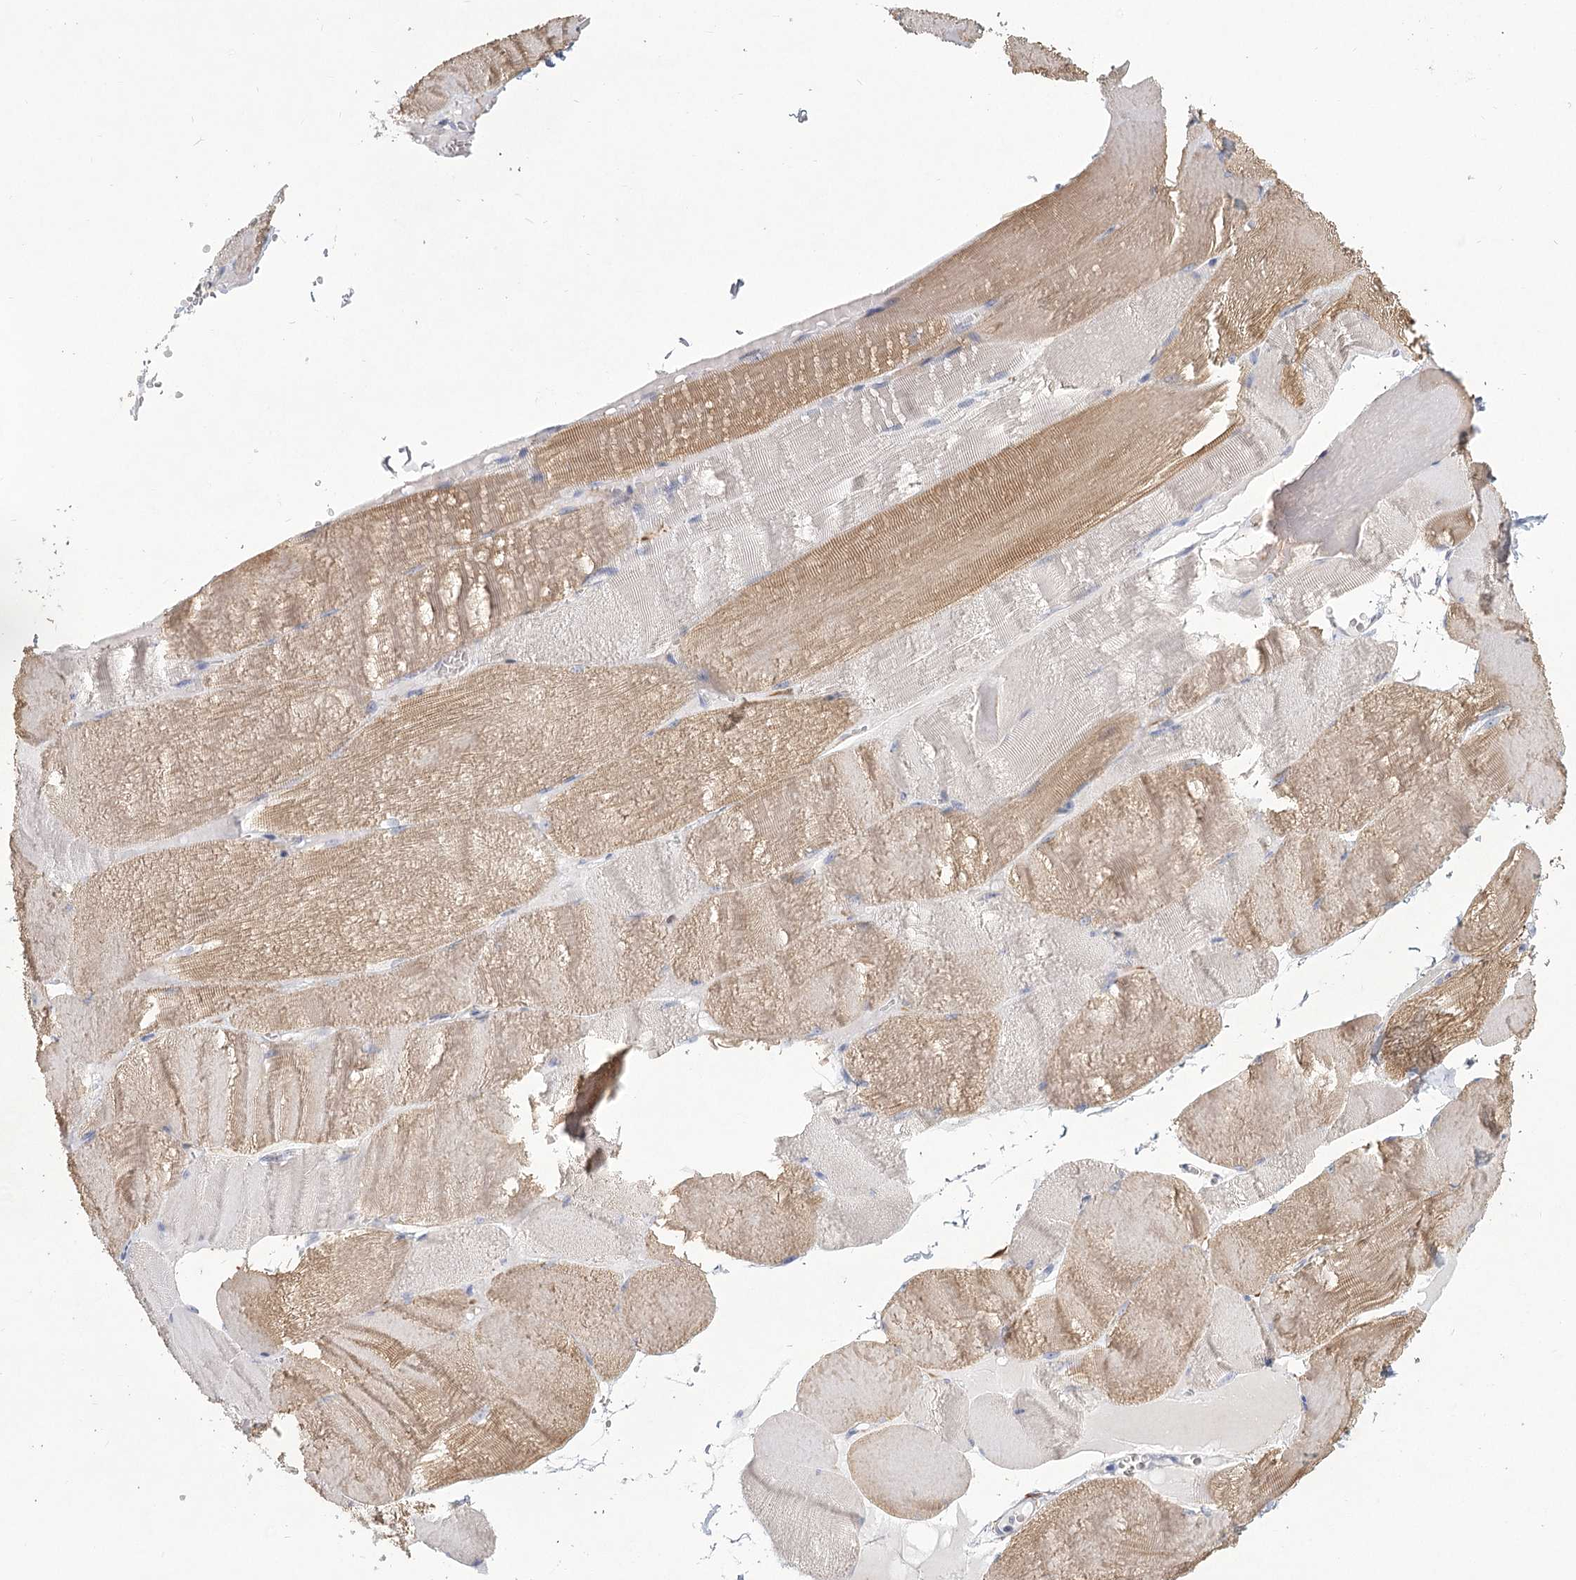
{"staining": {"intensity": "moderate", "quantity": "25%-75%", "location": "cytoplasmic/membranous"}, "tissue": "skeletal muscle", "cell_type": "Myocytes", "image_type": "normal", "snomed": [{"axis": "morphology", "description": "Normal tissue, NOS"}, {"axis": "morphology", "description": "Basal cell carcinoma"}, {"axis": "topography", "description": "Skeletal muscle"}], "caption": "A micrograph of human skeletal muscle stained for a protein demonstrates moderate cytoplasmic/membranous brown staining in myocytes. (brown staining indicates protein expression, while blue staining denotes nuclei).", "gene": "CNTLN", "patient": {"sex": "female", "age": 64}}